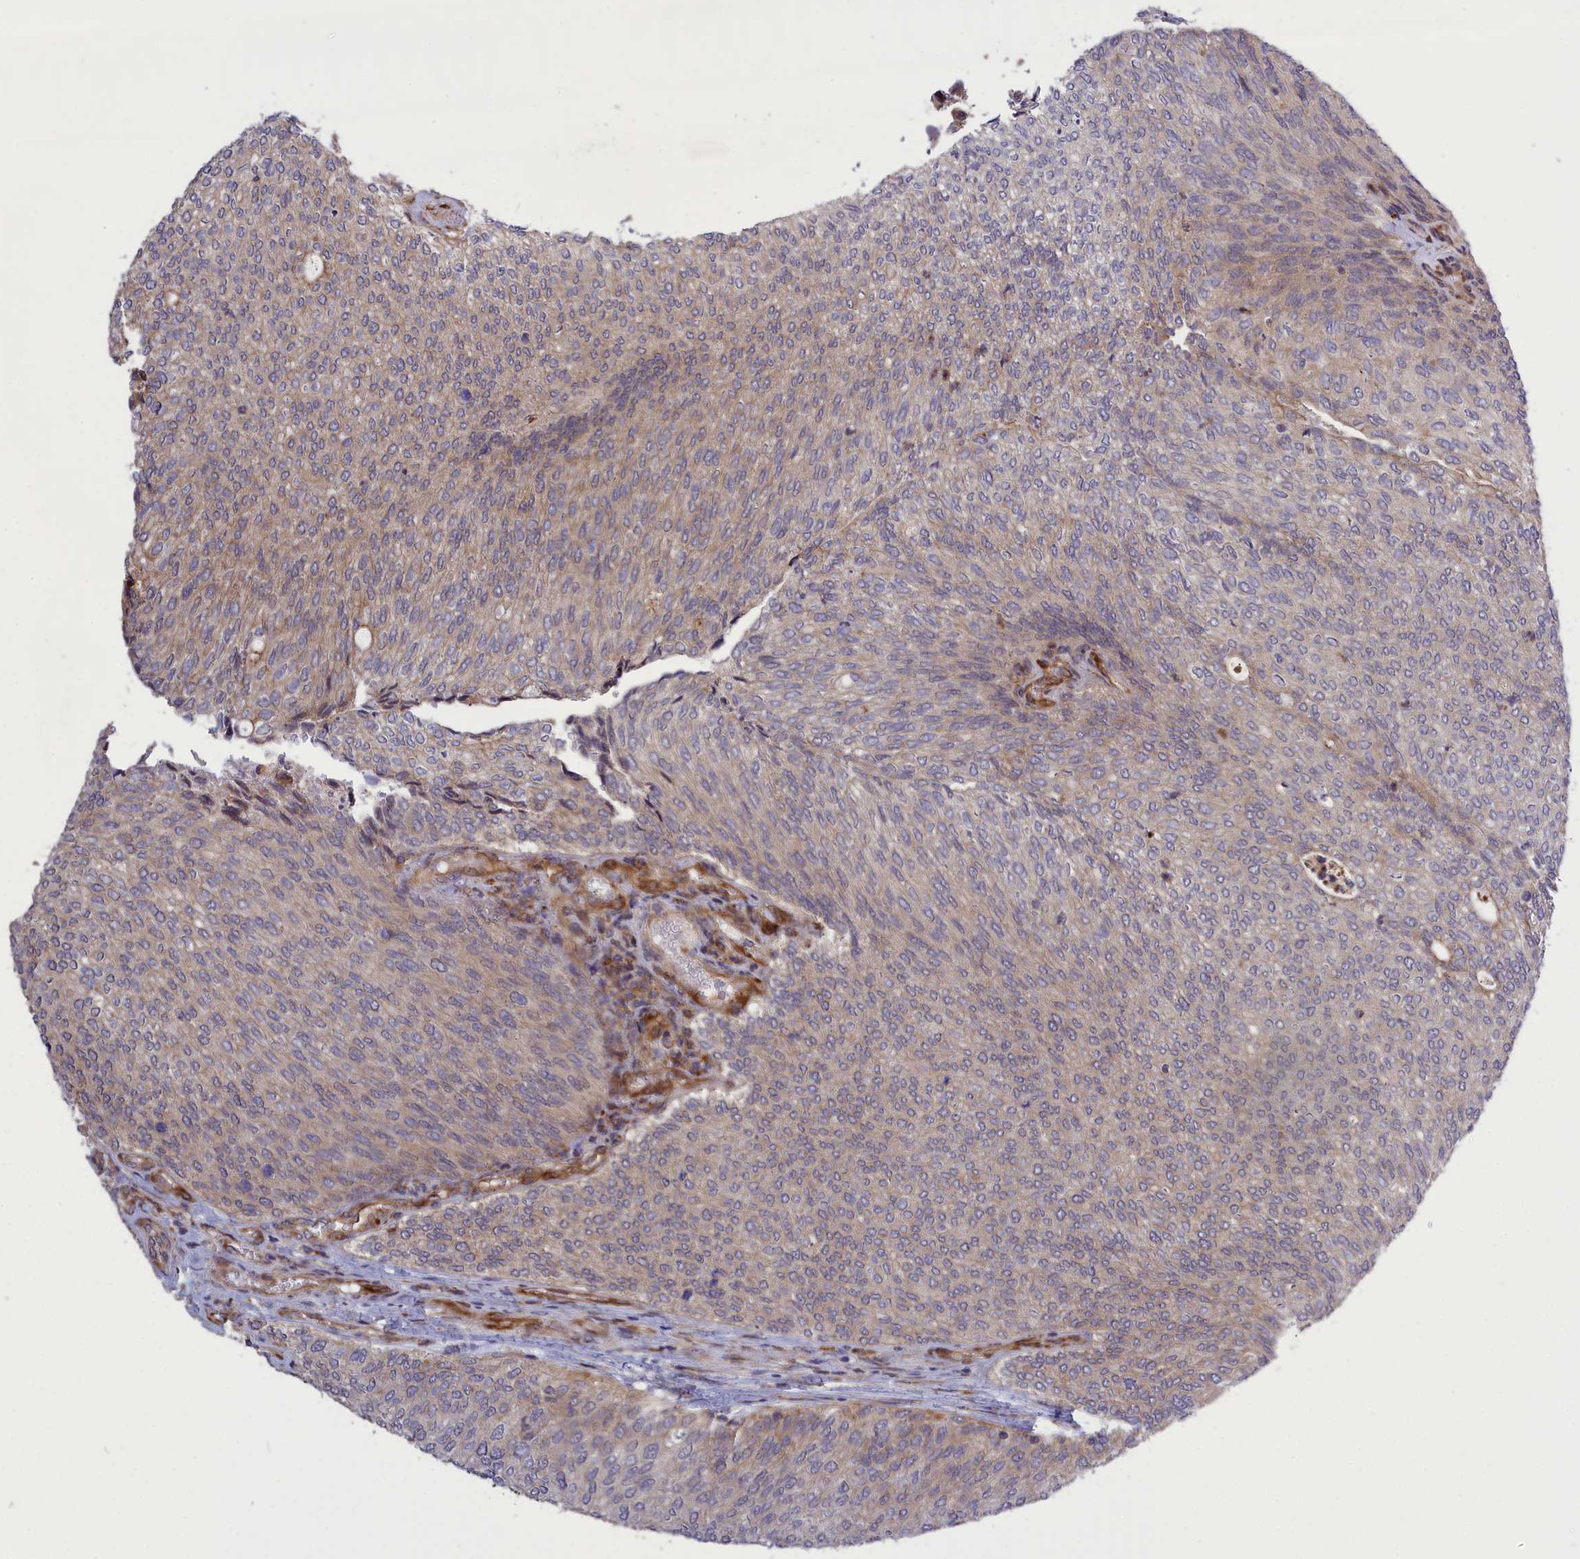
{"staining": {"intensity": "weak", "quantity": "25%-75%", "location": "cytoplasmic/membranous"}, "tissue": "urothelial cancer", "cell_type": "Tumor cells", "image_type": "cancer", "snomed": [{"axis": "morphology", "description": "Urothelial carcinoma, Low grade"}, {"axis": "topography", "description": "Urinary bladder"}], "caption": "This image shows immunohistochemistry staining of human urothelial cancer, with low weak cytoplasmic/membranous staining in approximately 25%-75% of tumor cells.", "gene": "DDX60L", "patient": {"sex": "female", "age": 79}}